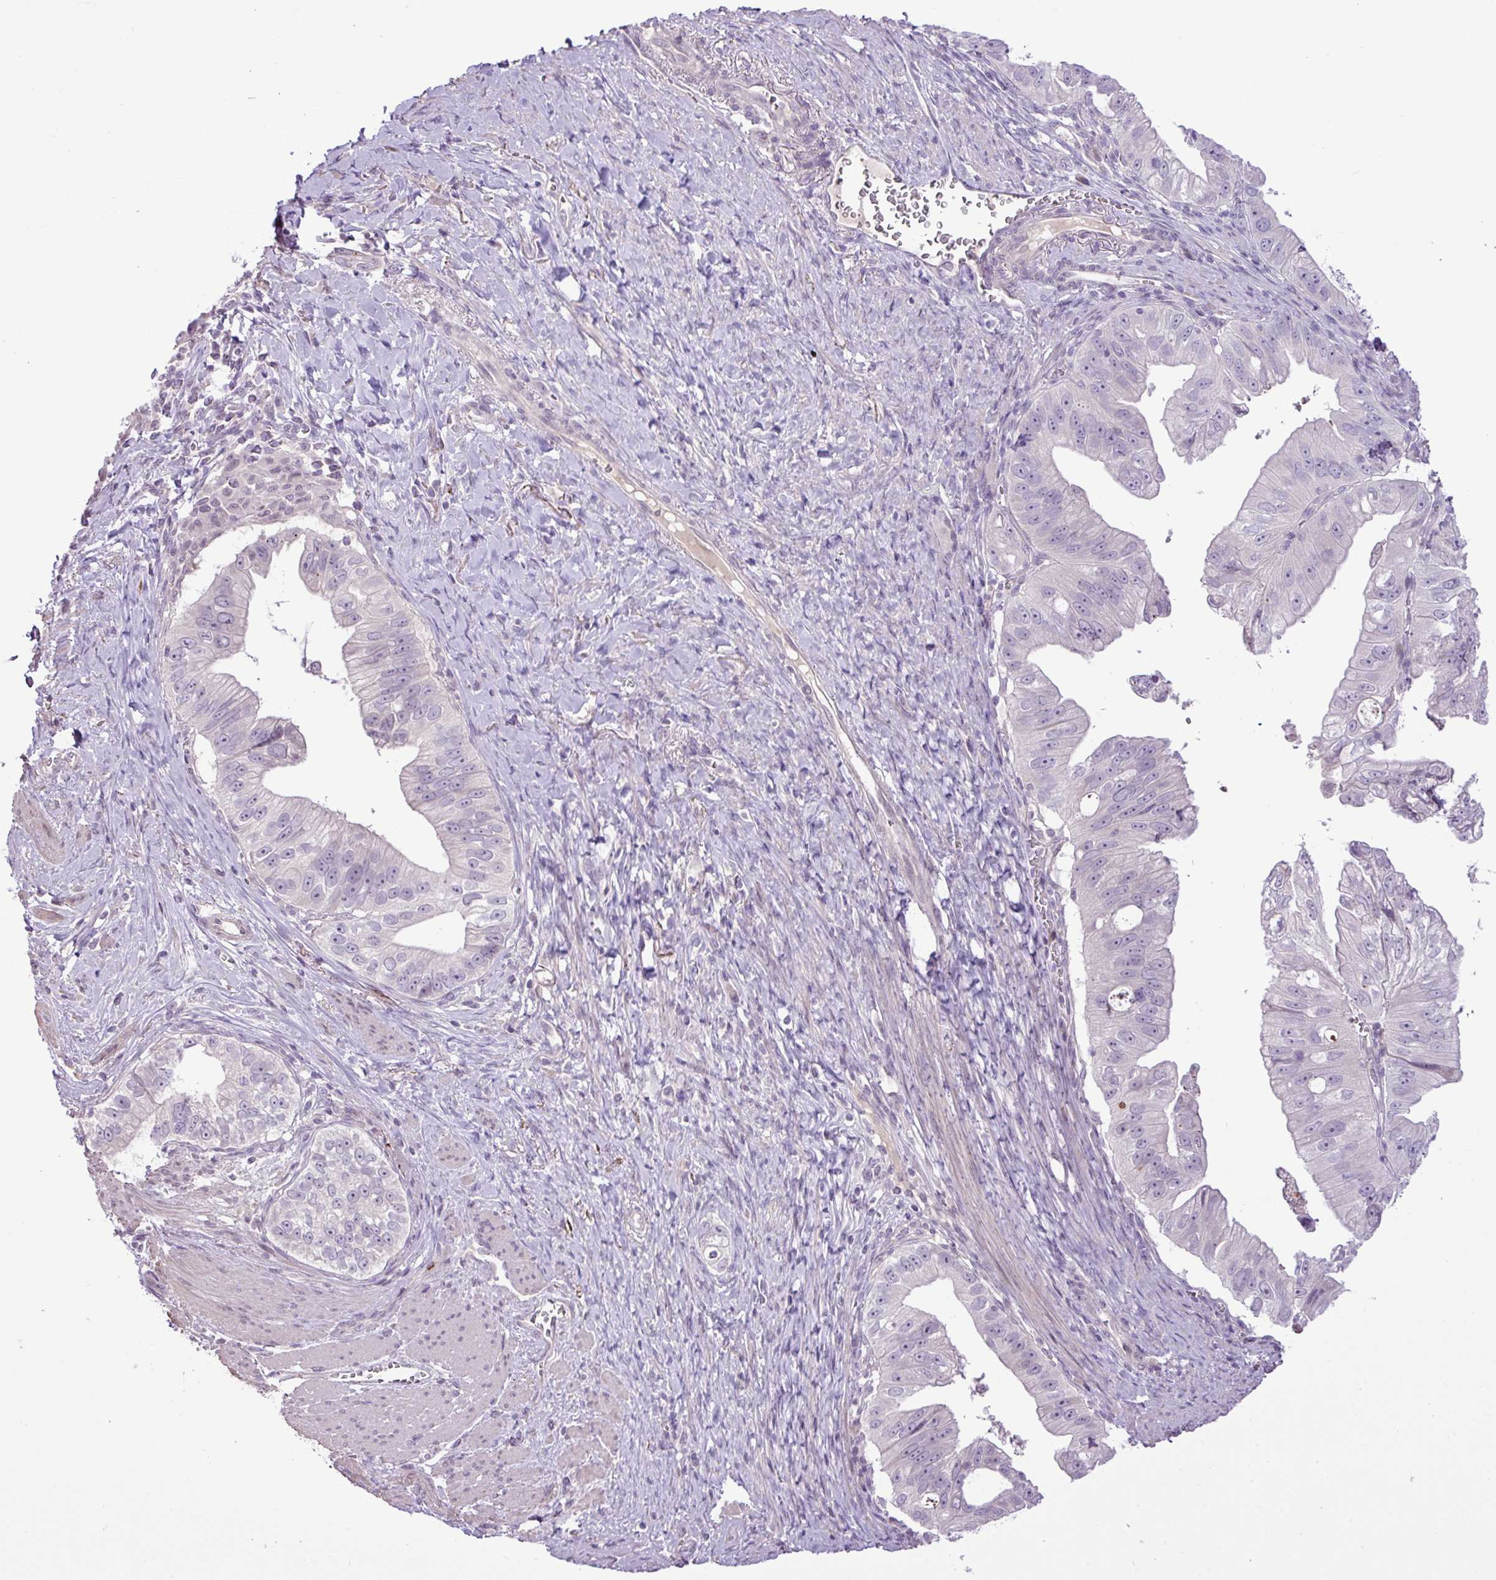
{"staining": {"intensity": "negative", "quantity": "none", "location": "none"}, "tissue": "pancreatic cancer", "cell_type": "Tumor cells", "image_type": "cancer", "snomed": [{"axis": "morphology", "description": "Adenocarcinoma, NOS"}, {"axis": "topography", "description": "Pancreas"}], "caption": "IHC micrograph of human pancreatic cancer stained for a protein (brown), which demonstrates no staining in tumor cells. Nuclei are stained in blue.", "gene": "DNAJB13", "patient": {"sex": "male", "age": 70}}